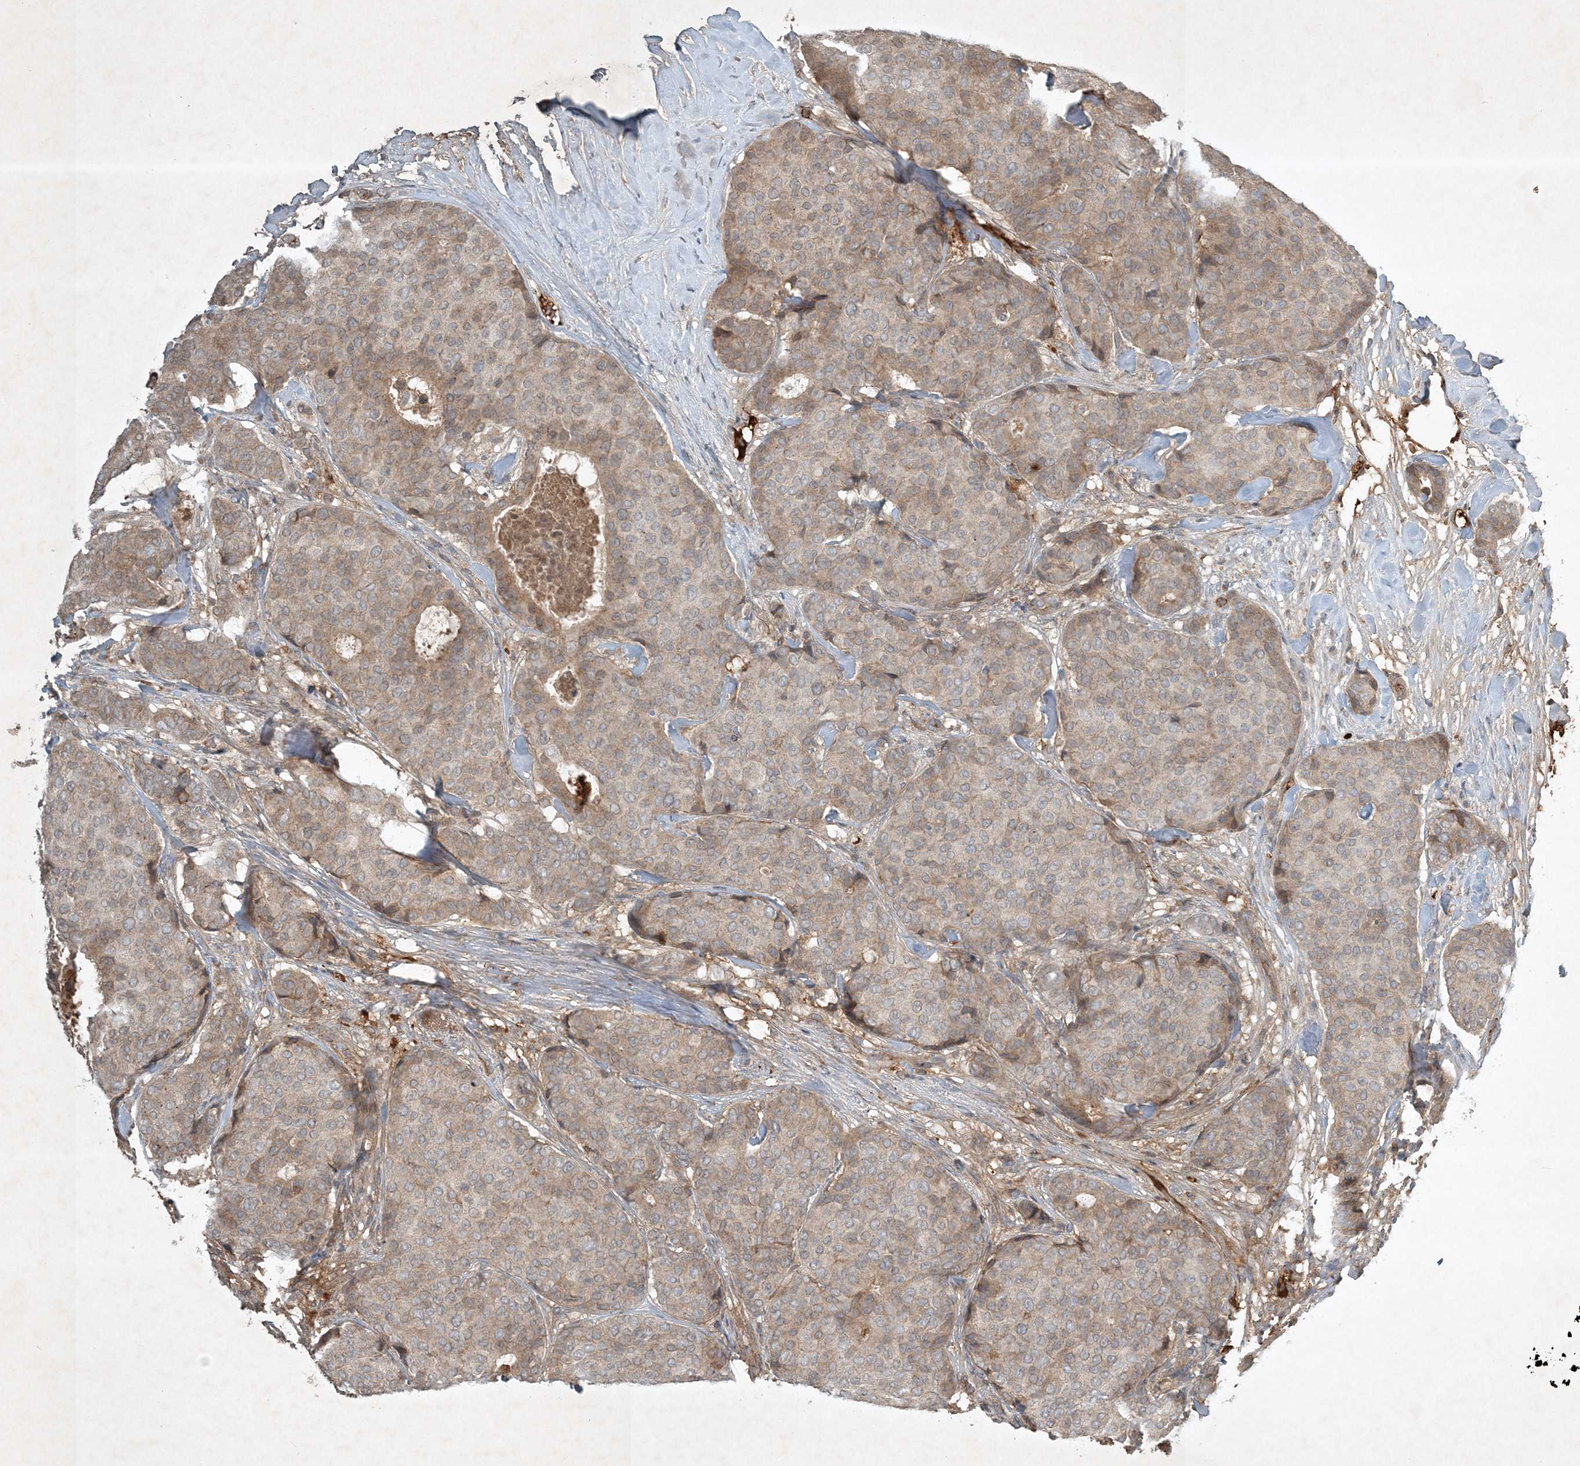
{"staining": {"intensity": "weak", "quantity": "25%-75%", "location": "cytoplasmic/membranous"}, "tissue": "breast cancer", "cell_type": "Tumor cells", "image_type": "cancer", "snomed": [{"axis": "morphology", "description": "Duct carcinoma"}, {"axis": "topography", "description": "Breast"}], "caption": "A histopathology image showing weak cytoplasmic/membranous positivity in about 25%-75% of tumor cells in breast cancer (invasive ductal carcinoma), as visualized by brown immunohistochemical staining.", "gene": "TNFAIP6", "patient": {"sex": "female", "age": 75}}